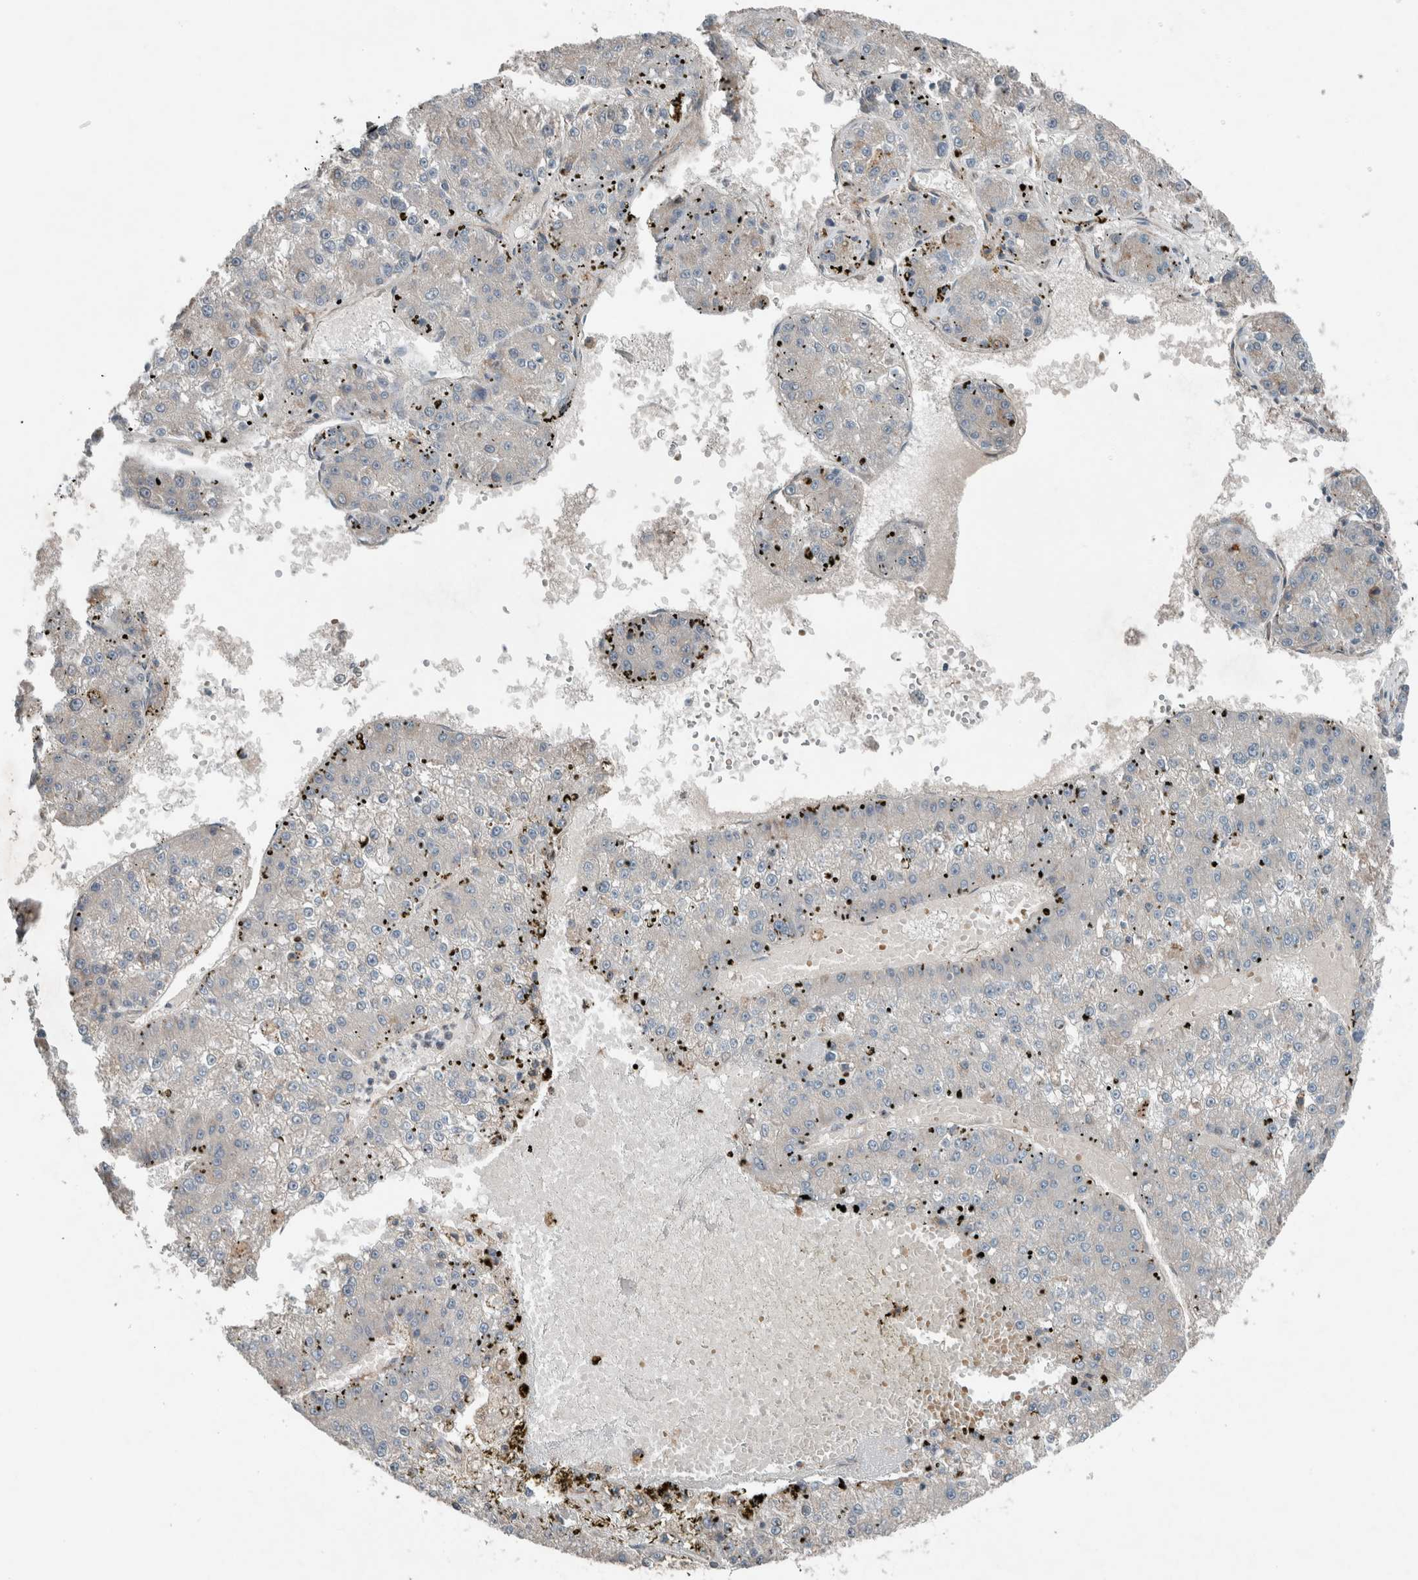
{"staining": {"intensity": "weak", "quantity": "<25%", "location": "cytoplasmic/membranous"}, "tissue": "liver cancer", "cell_type": "Tumor cells", "image_type": "cancer", "snomed": [{"axis": "morphology", "description": "Carcinoma, Hepatocellular, NOS"}, {"axis": "topography", "description": "Liver"}], "caption": "This is an IHC photomicrograph of human liver hepatocellular carcinoma. There is no staining in tumor cells.", "gene": "JADE2", "patient": {"sex": "female", "age": 73}}